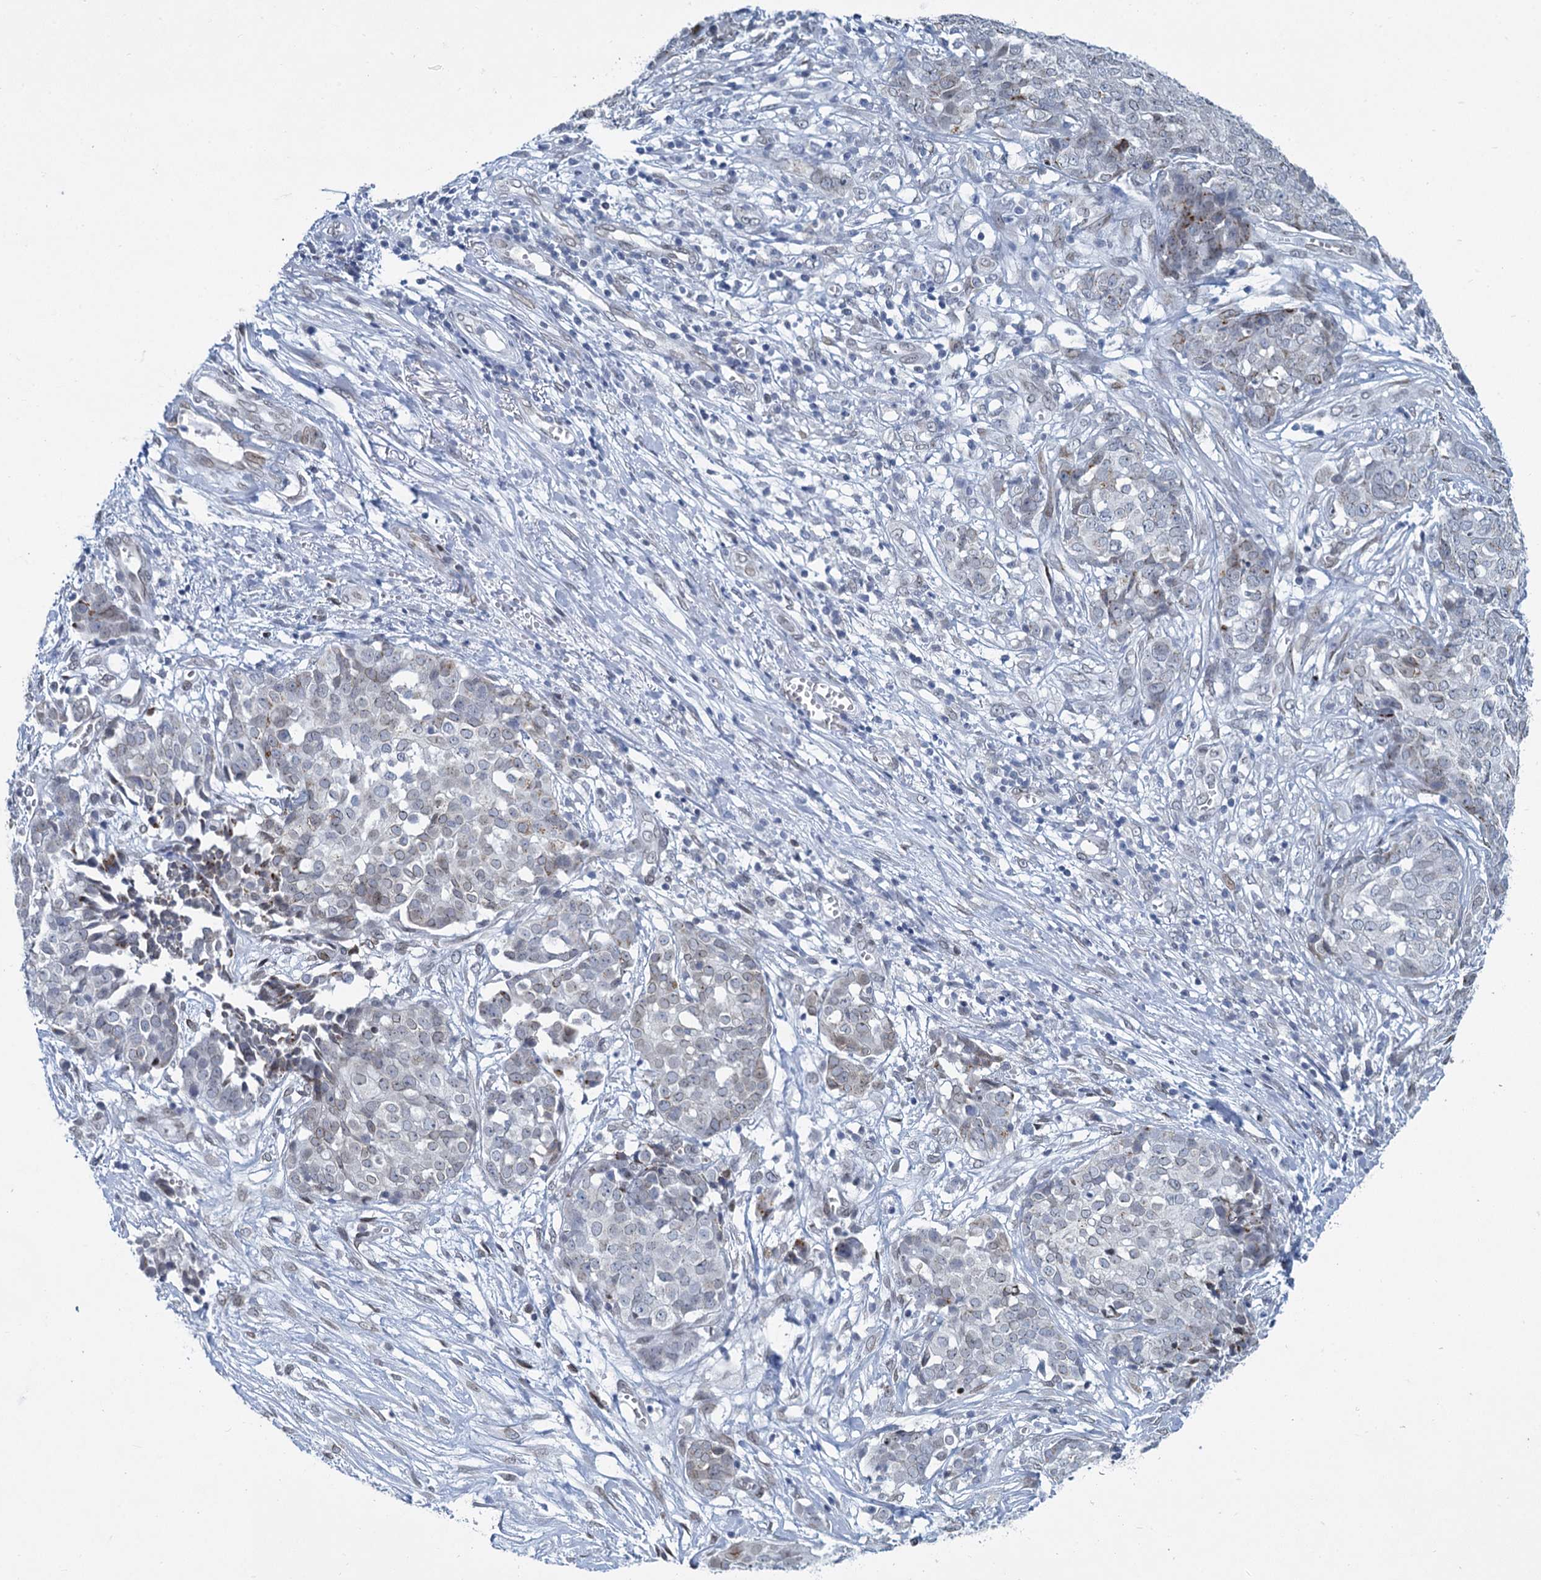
{"staining": {"intensity": "negative", "quantity": "none", "location": "none"}, "tissue": "ovarian cancer", "cell_type": "Tumor cells", "image_type": "cancer", "snomed": [{"axis": "morphology", "description": "Cystadenocarcinoma, serous, NOS"}, {"axis": "topography", "description": "Soft tissue"}, {"axis": "topography", "description": "Ovary"}], "caption": "Micrograph shows no protein expression in tumor cells of ovarian cancer tissue. The staining is performed using DAB (3,3'-diaminobenzidine) brown chromogen with nuclei counter-stained in using hematoxylin.", "gene": "PRSS35", "patient": {"sex": "female", "age": 57}}